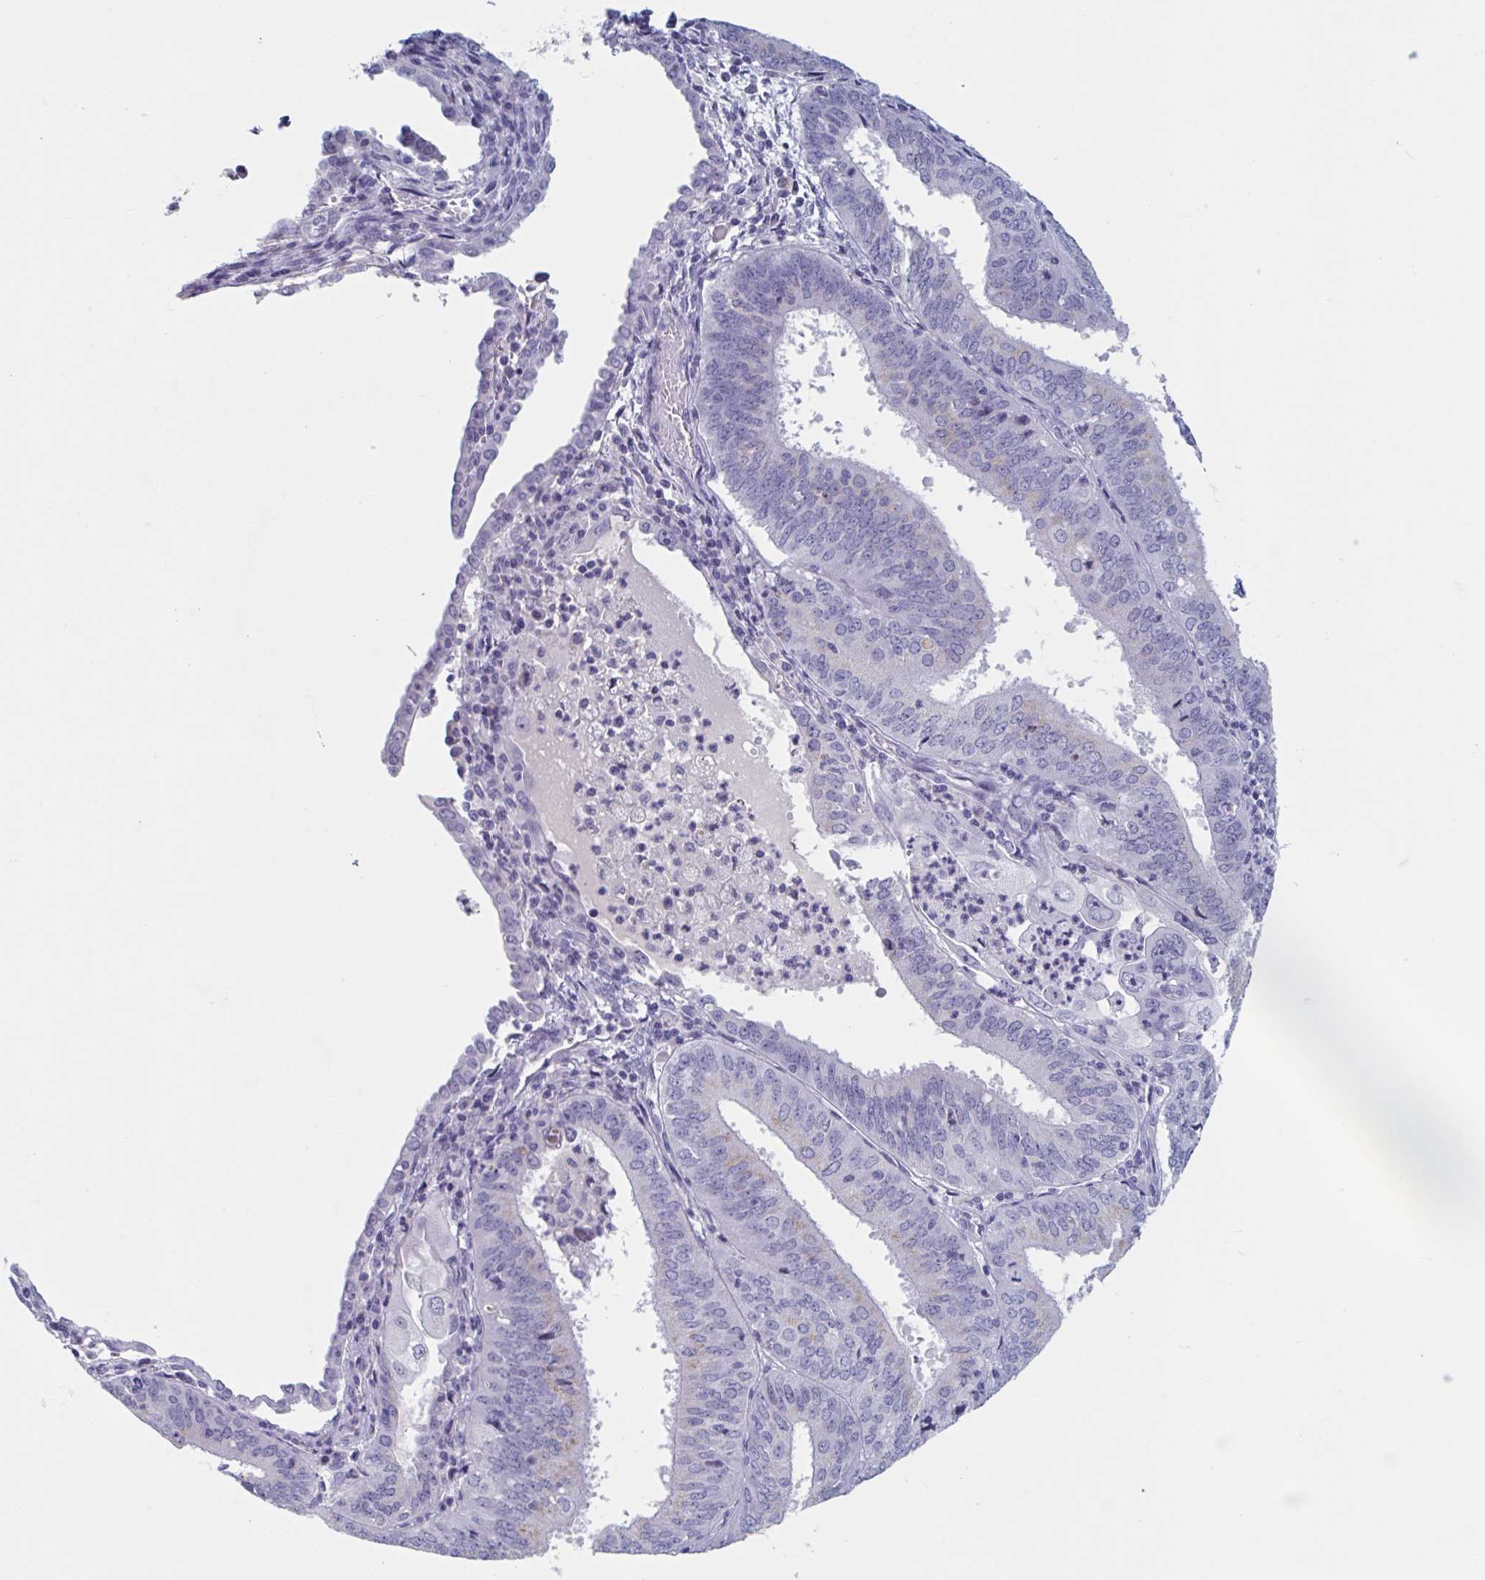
{"staining": {"intensity": "negative", "quantity": "none", "location": "none"}, "tissue": "cervical cancer", "cell_type": "Tumor cells", "image_type": "cancer", "snomed": [{"axis": "morphology", "description": "Adenocarcinoma, NOS"}, {"axis": "topography", "description": "Cervix"}], "caption": "Cervical adenocarcinoma stained for a protein using IHC reveals no positivity tumor cells.", "gene": "NDUFC2", "patient": {"sex": "female", "age": 56}}